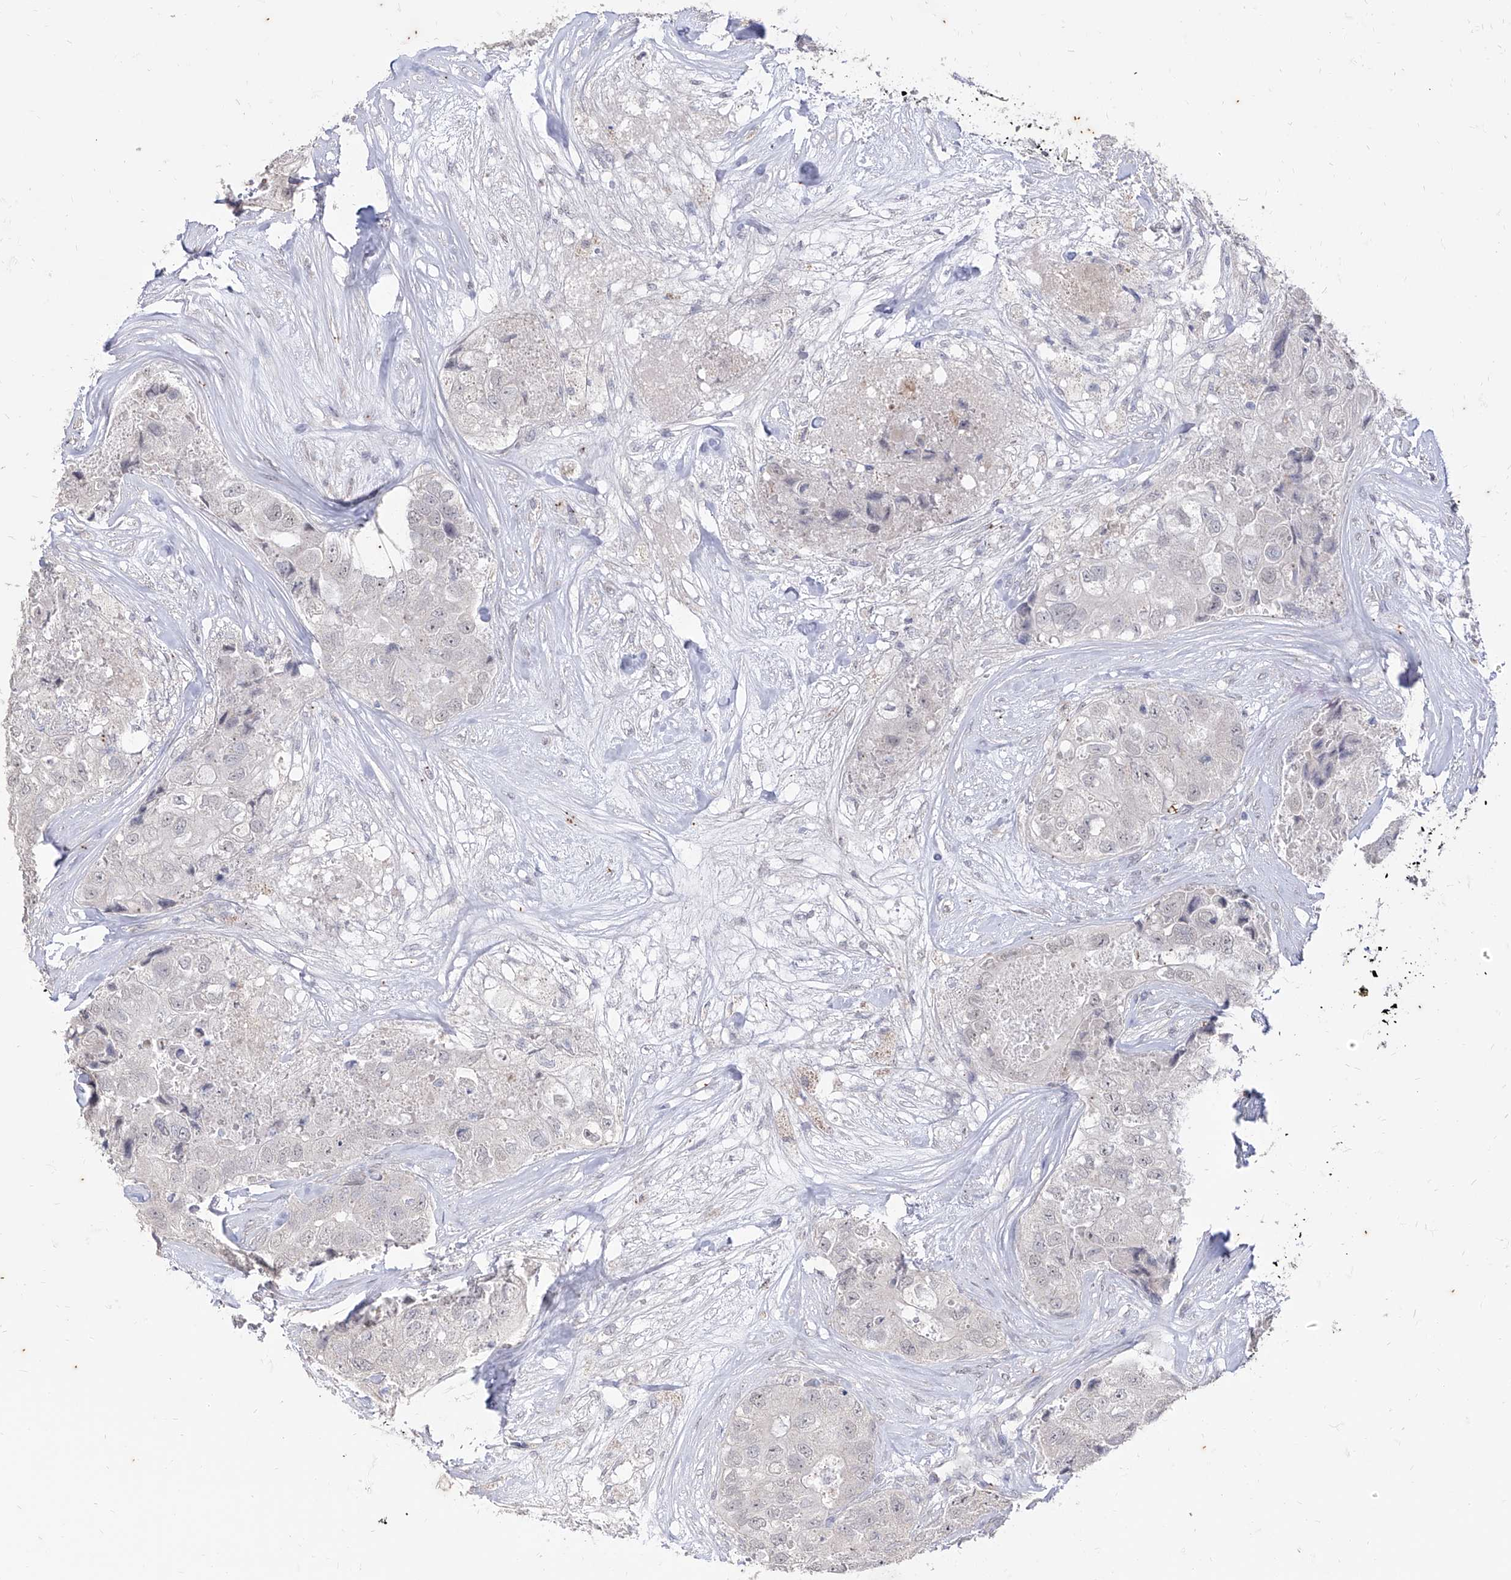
{"staining": {"intensity": "negative", "quantity": "none", "location": "none"}, "tissue": "breast cancer", "cell_type": "Tumor cells", "image_type": "cancer", "snomed": [{"axis": "morphology", "description": "Duct carcinoma"}, {"axis": "topography", "description": "Breast"}], "caption": "Tumor cells show no significant protein positivity in breast cancer (invasive ductal carcinoma).", "gene": "PHF20L1", "patient": {"sex": "female", "age": 62}}